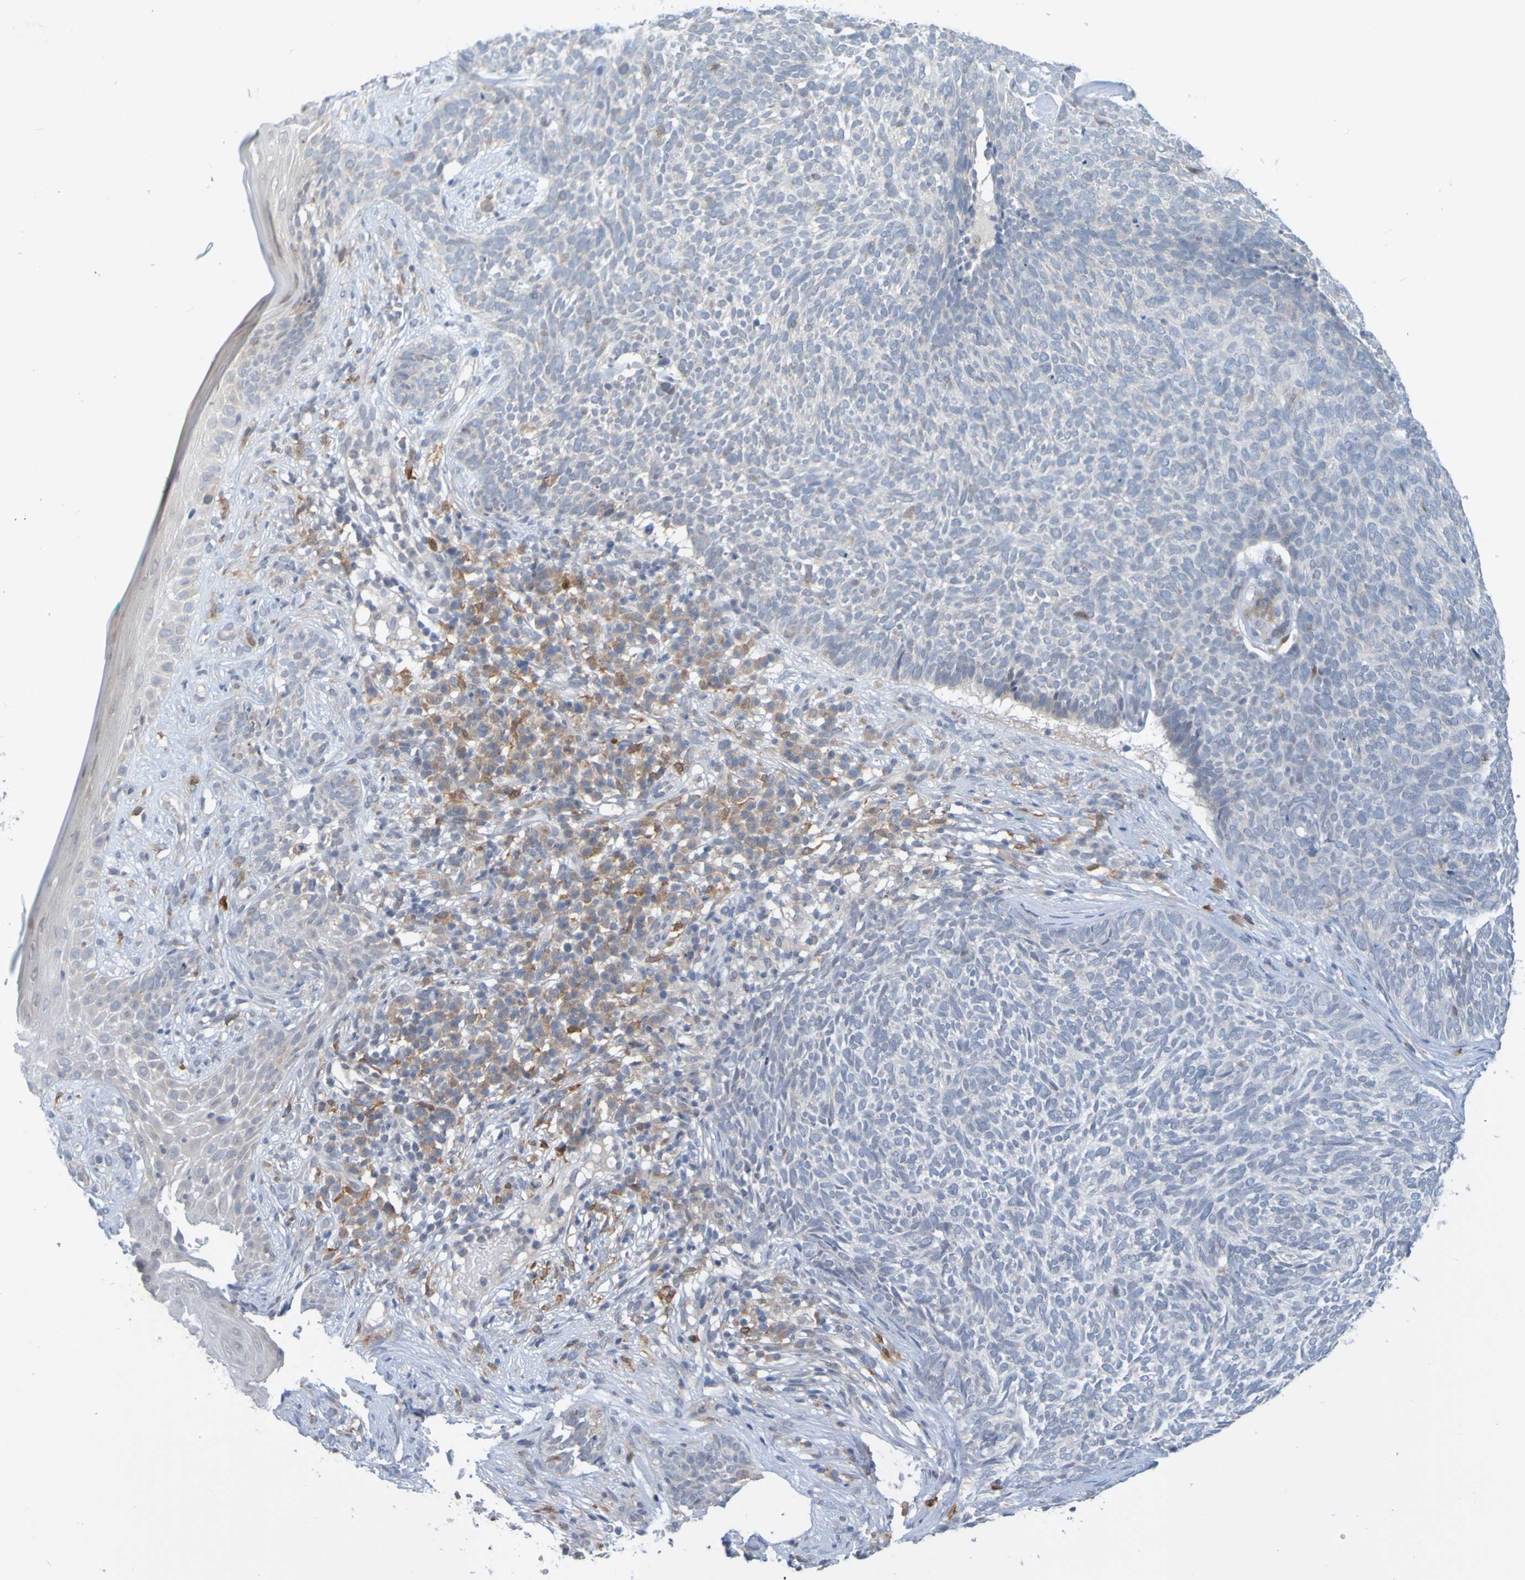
{"staining": {"intensity": "negative", "quantity": "none", "location": "none"}, "tissue": "skin cancer", "cell_type": "Tumor cells", "image_type": "cancer", "snomed": [{"axis": "morphology", "description": "Basal cell carcinoma"}, {"axis": "topography", "description": "Skin"}], "caption": "Protein analysis of skin cancer exhibits no significant positivity in tumor cells. The staining is performed using DAB (3,3'-diaminobenzidine) brown chromogen with nuclei counter-stained in using hematoxylin.", "gene": "LILRB5", "patient": {"sex": "female", "age": 84}}